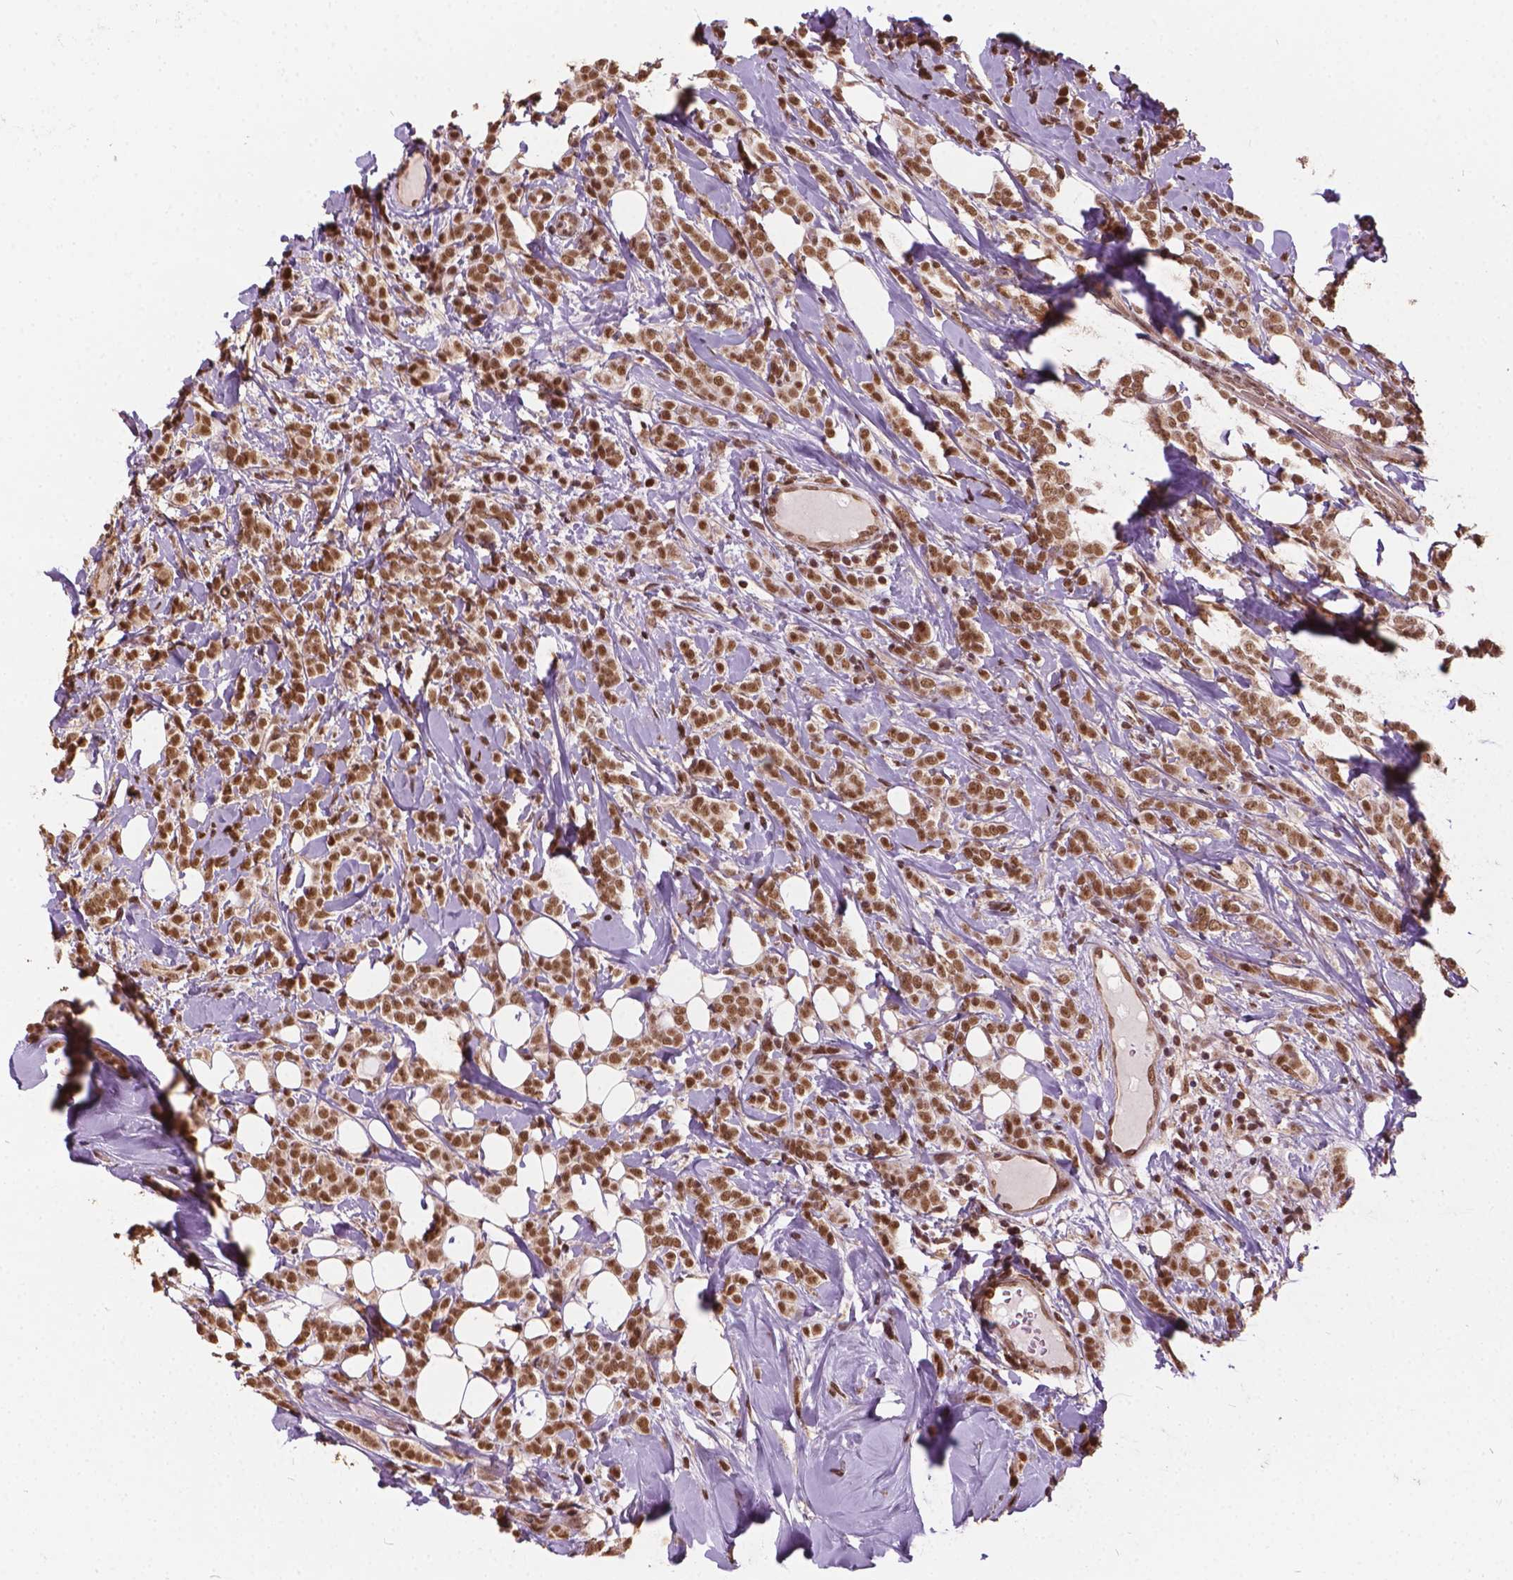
{"staining": {"intensity": "moderate", "quantity": ">75%", "location": "nuclear"}, "tissue": "breast cancer", "cell_type": "Tumor cells", "image_type": "cancer", "snomed": [{"axis": "morphology", "description": "Lobular carcinoma"}, {"axis": "topography", "description": "Breast"}], "caption": "Approximately >75% of tumor cells in human breast cancer show moderate nuclear protein staining as visualized by brown immunohistochemical staining.", "gene": "GPS2", "patient": {"sex": "female", "age": 49}}